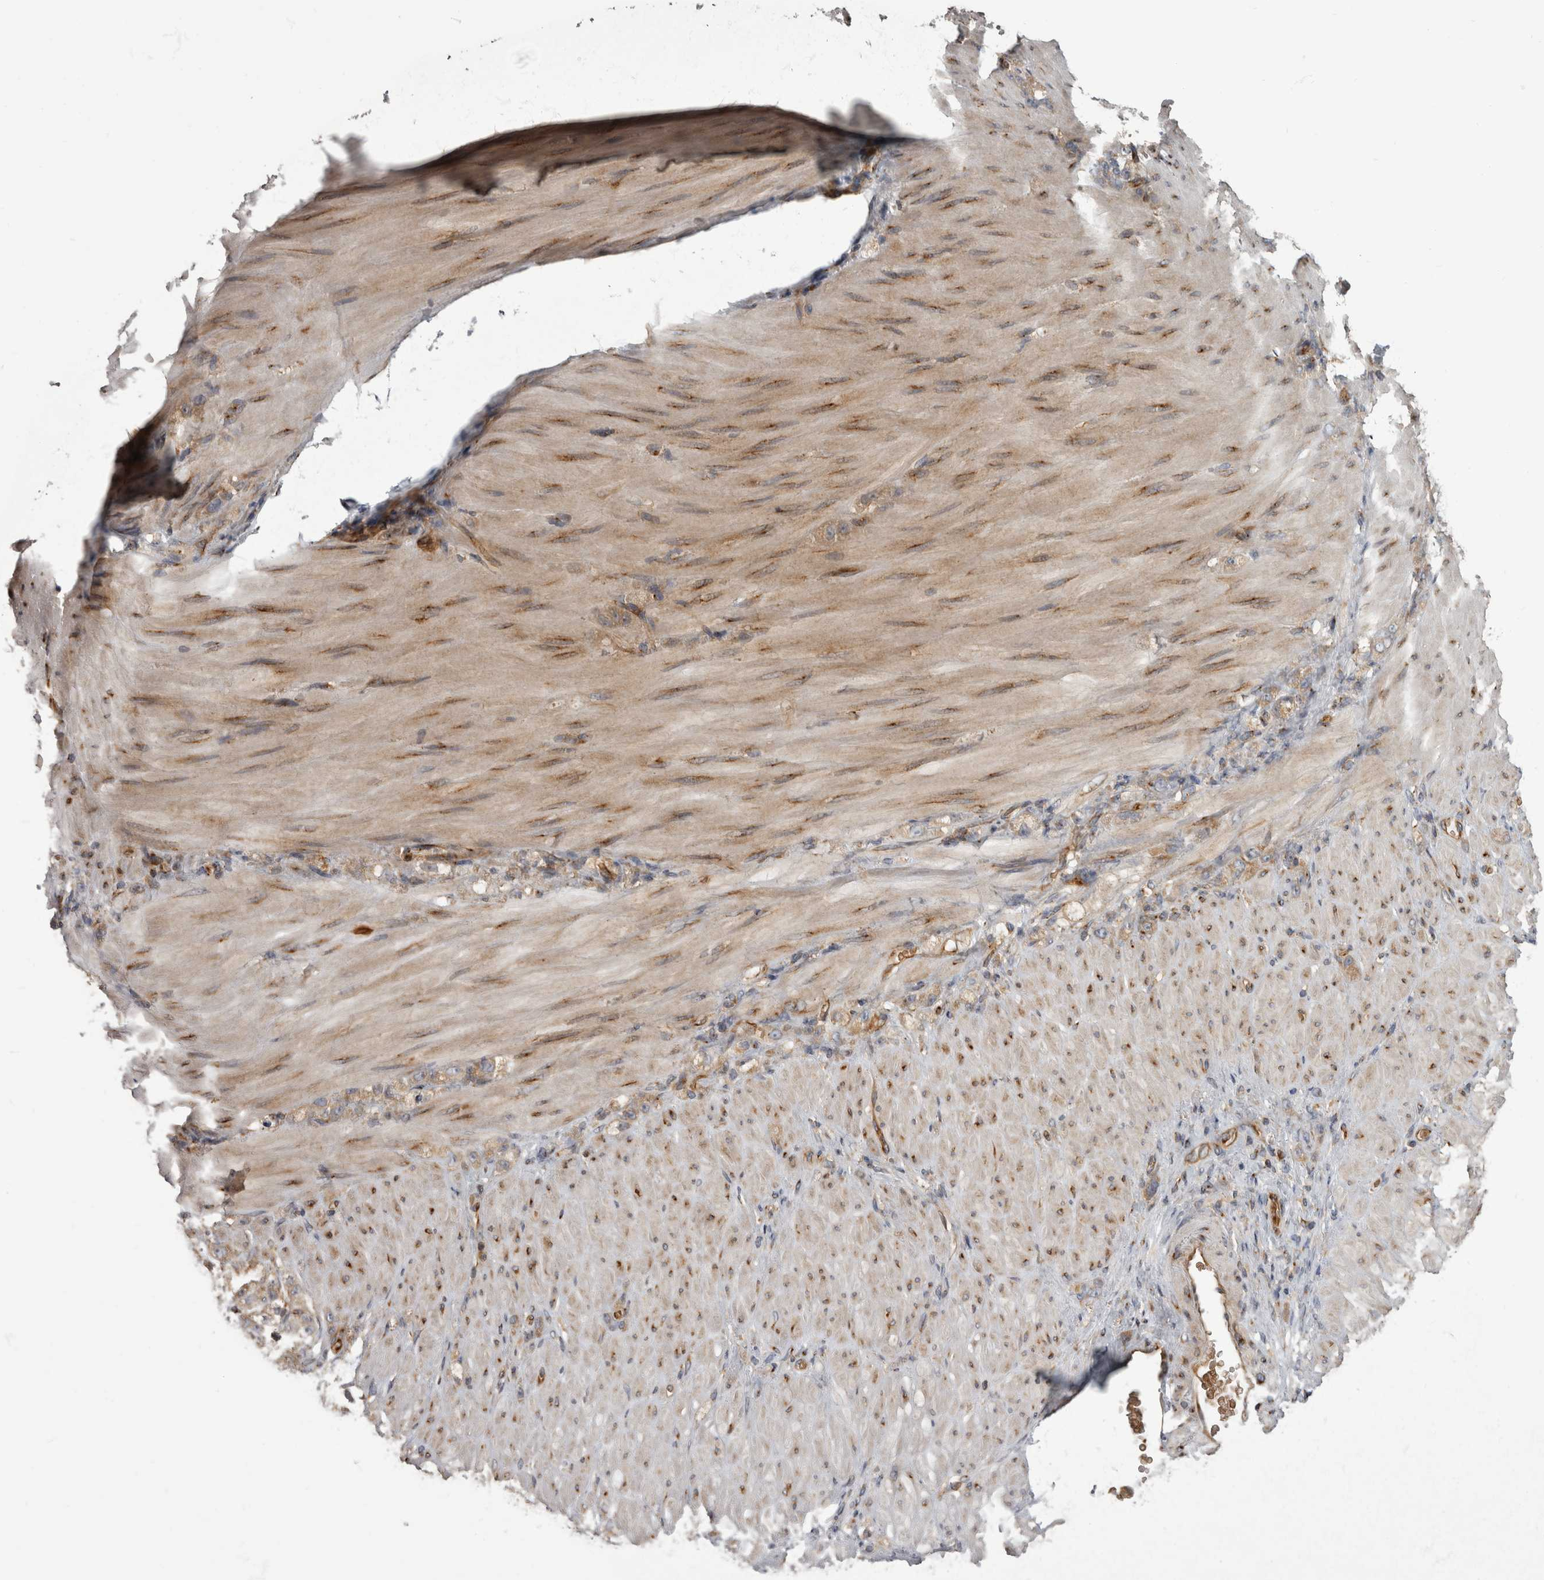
{"staining": {"intensity": "weak", "quantity": "<25%", "location": "cytoplasmic/membranous"}, "tissue": "stomach cancer", "cell_type": "Tumor cells", "image_type": "cancer", "snomed": [{"axis": "morphology", "description": "Normal tissue, NOS"}, {"axis": "morphology", "description": "Adenocarcinoma, NOS"}, {"axis": "topography", "description": "Stomach"}], "caption": "Micrograph shows no significant protein staining in tumor cells of stomach cancer.", "gene": "HOOK3", "patient": {"sex": "male", "age": 82}}